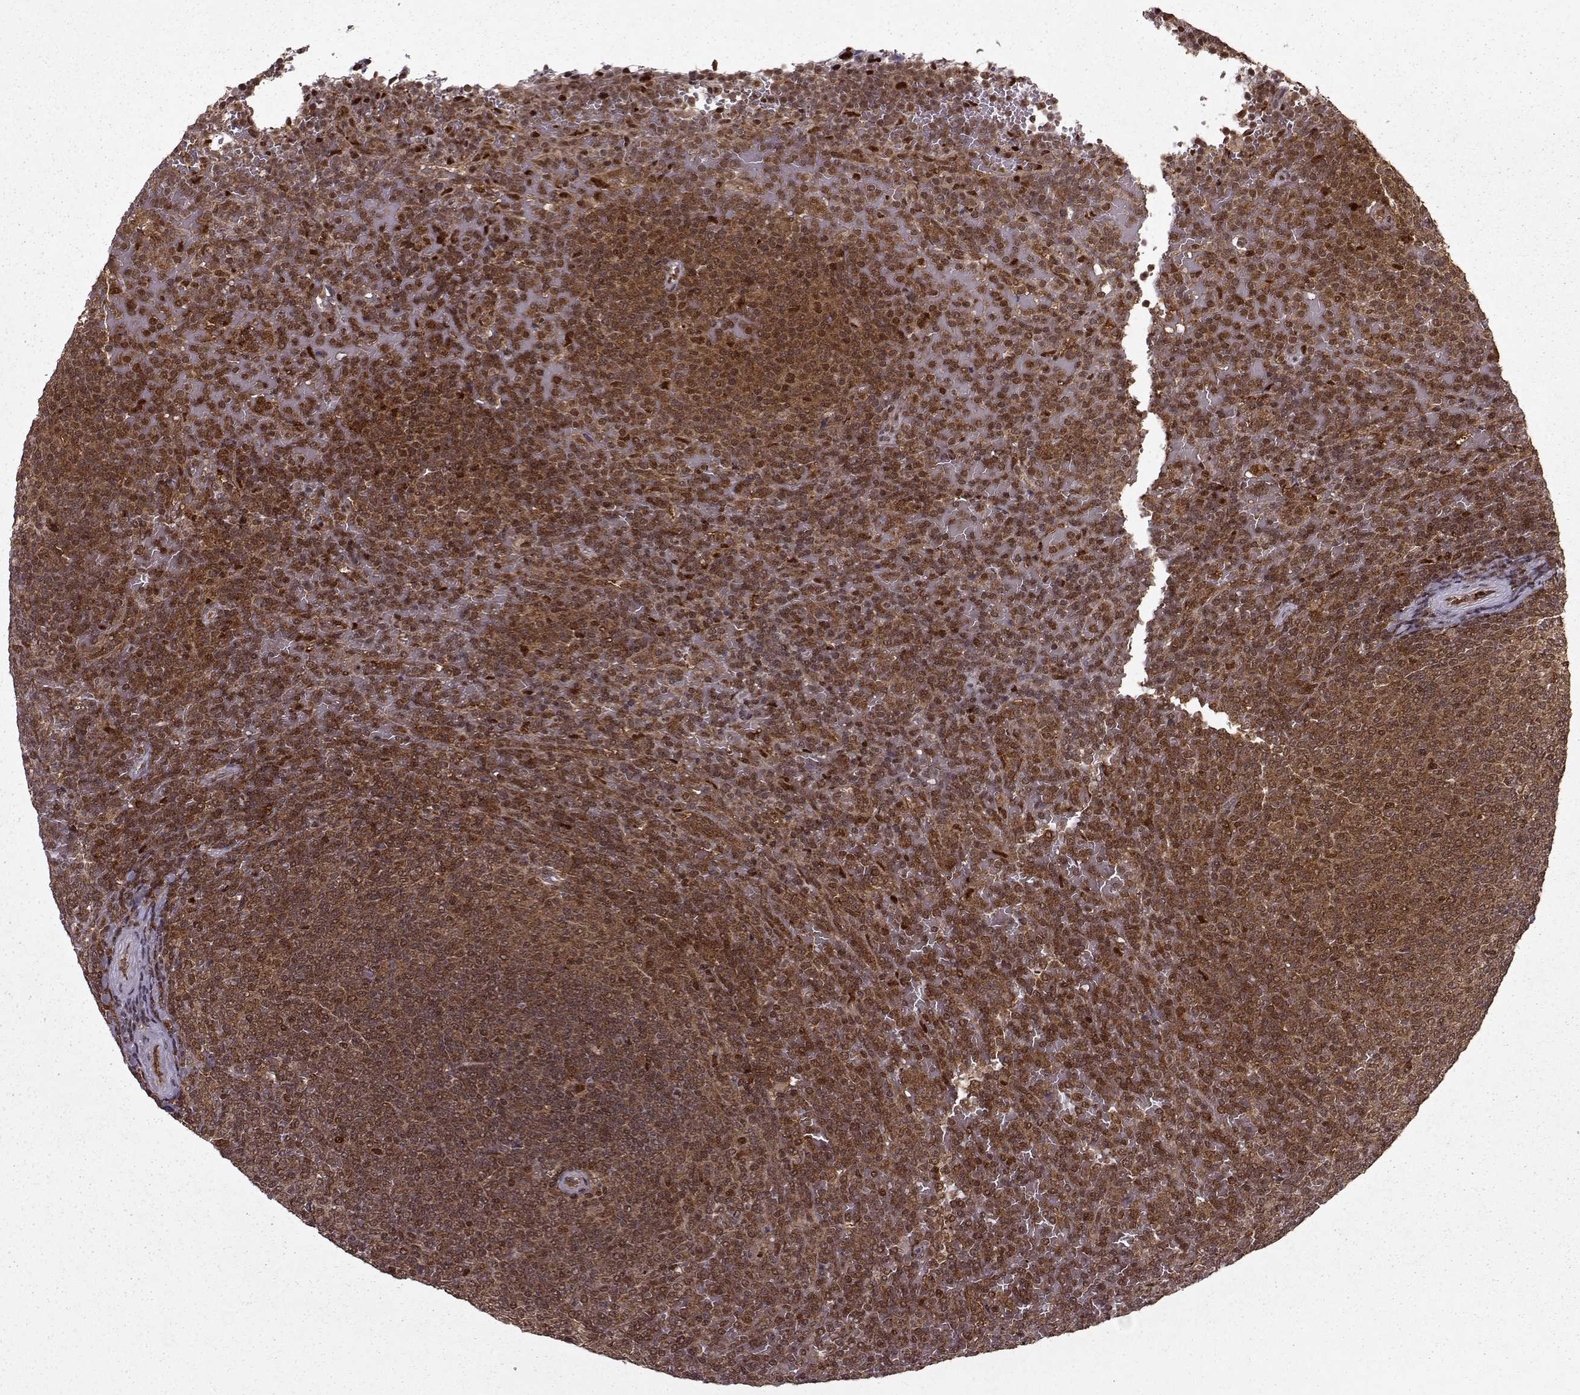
{"staining": {"intensity": "strong", "quantity": ">75%", "location": "cytoplasmic/membranous,nuclear"}, "tissue": "lymphoma", "cell_type": "Tumor cells", "image_type": "cancer", "snomed": [{"axis": "morphology", "description": "Malignant lymphoma, non-Hodgkin's type, Low grade"}, {"axis": "topography", "description": "Spleen"}], "caption": "Lymphoma was stained to show a protein in brown. There is high levels of strong cytoplasmic/membranous and nuclear staining in approximately >75% of tumor cells.", "gene": "PSMA7", "patient": {"sex": "female", "age": 77}}